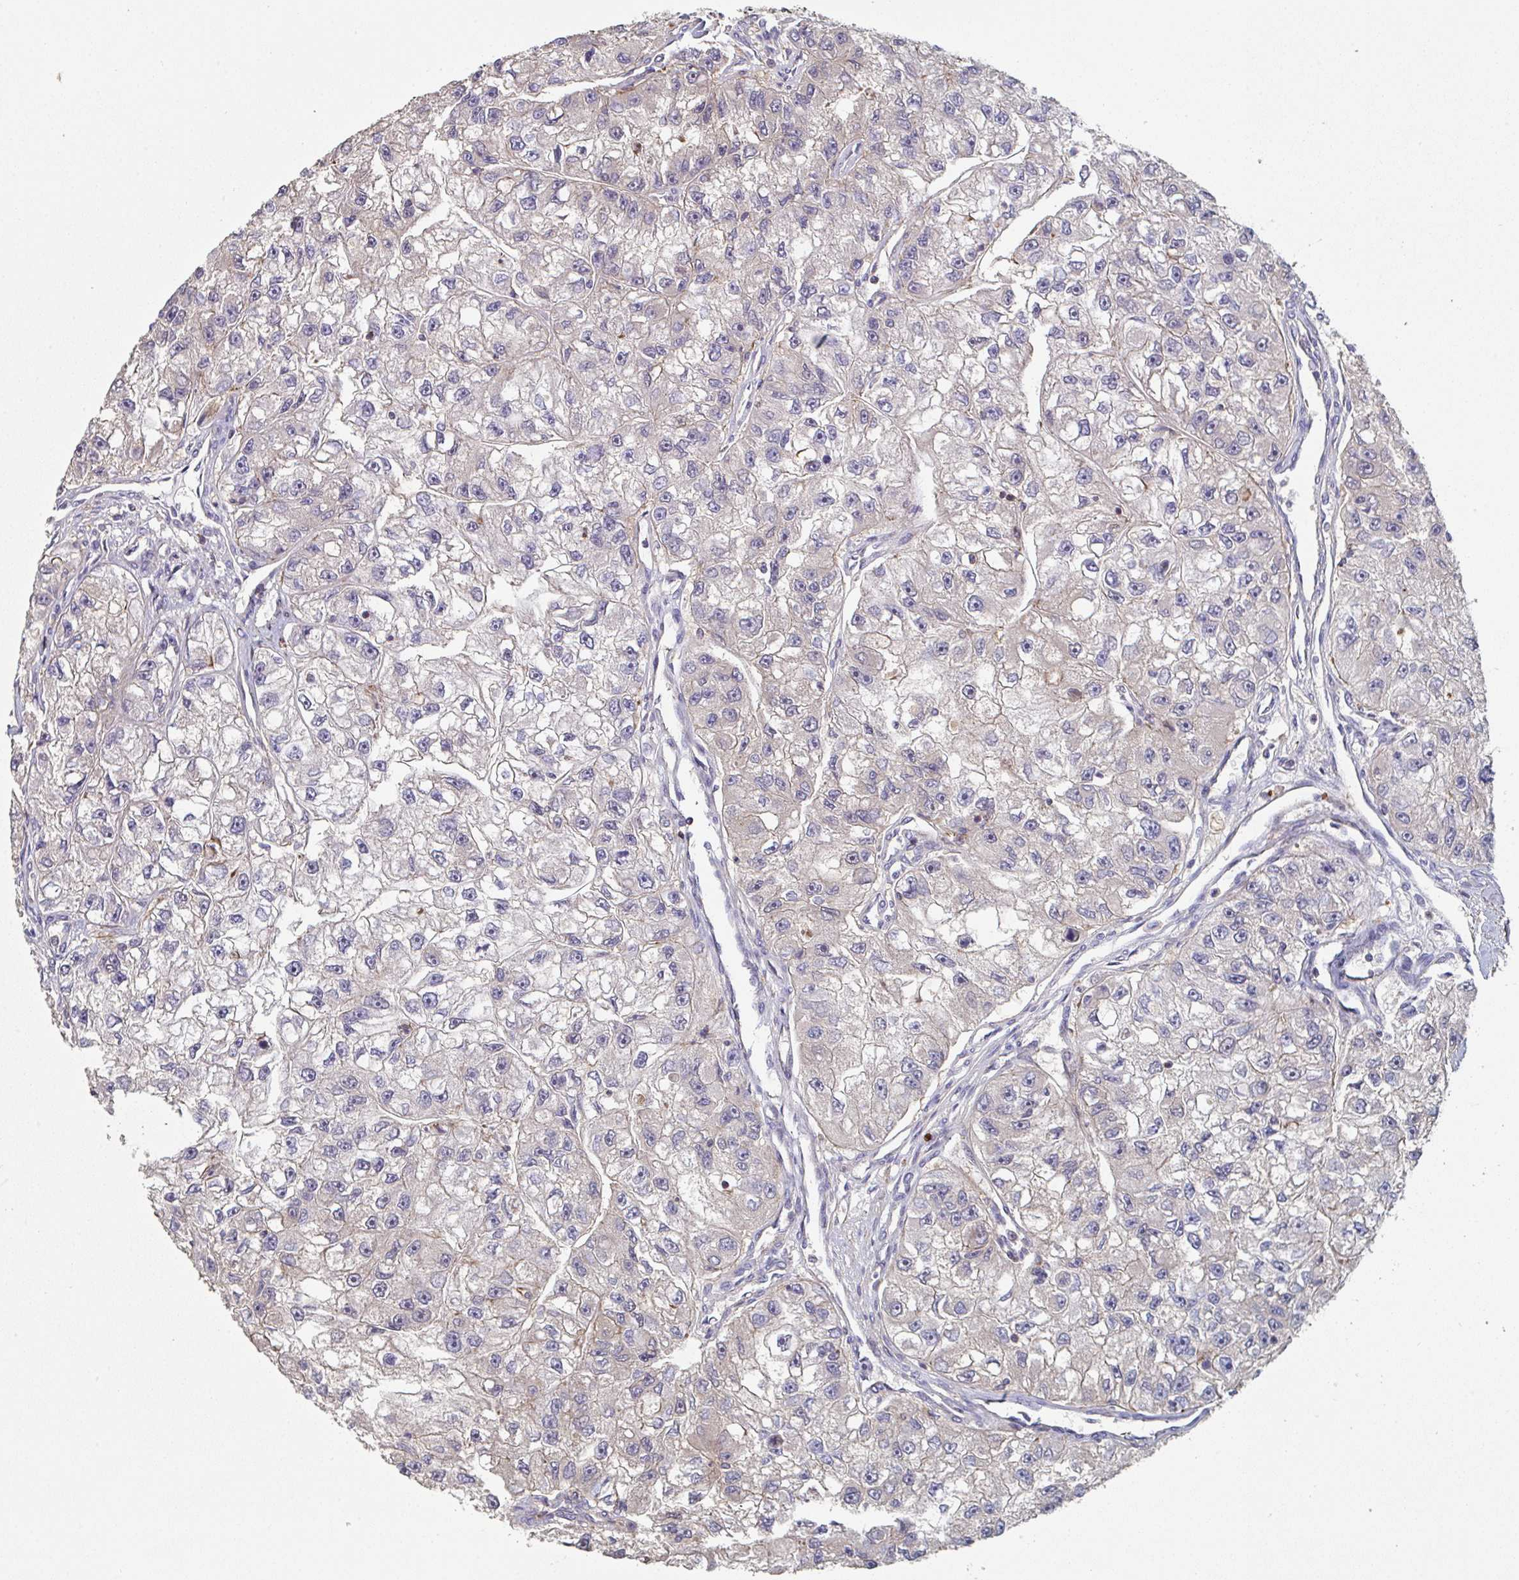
{"staining": {"intensity": "negative", "quantity": "none", "location": "none"}, "tissue": "renal cancer", "cell_type": "Tumor cells", "image_type": "cancer", "snomed": [{"axis": "morphology", "description": "Adenocarcinoma, NOS"}, {"axis": "topography", "description": "Kidney"}], "caption": "There is no significant positivity in tumor cells of renal adenocarcinoma.", "gene": "FZD2", "patient": {"sex": "male", "age": 63}}